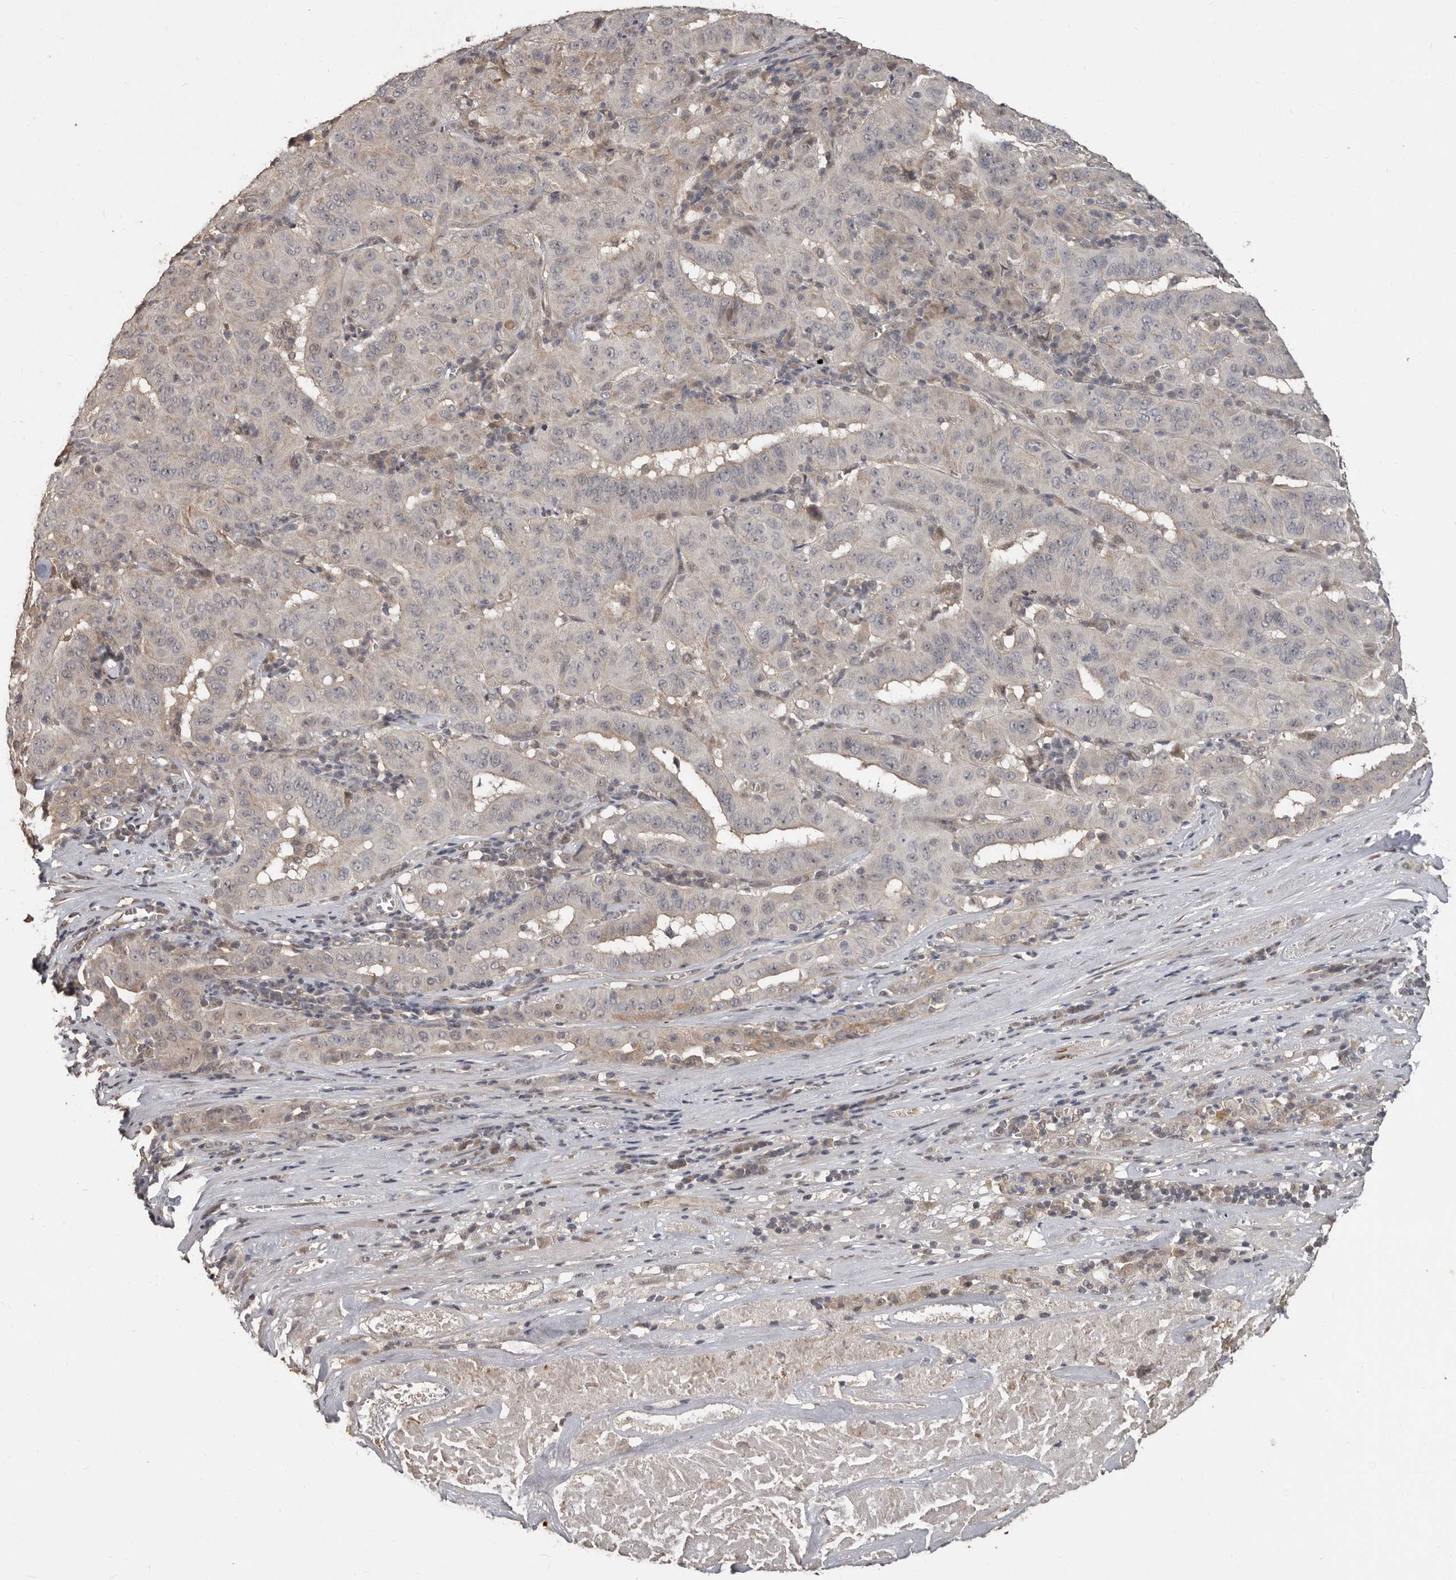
{"staining": {"intensity": "weak", "quantity": "<25%", "location": "cytoplasmic/membranous"}, "tissue": "pancreatic cancer", "cell_type": "Tumor cells", "image_type": "cancer", "snomed": [{"axis": "morphology", "description": "Adenocarcinoma, NOS"}, {"axis": "topography", "description": "Pancreas"}], "caption": "Tumor cells show no significant protein staining in pancreatic cancer. (DAB IHC, high magnification).", "gene": "ZFP14", "patient": {"sex": "male", "age": 63}}